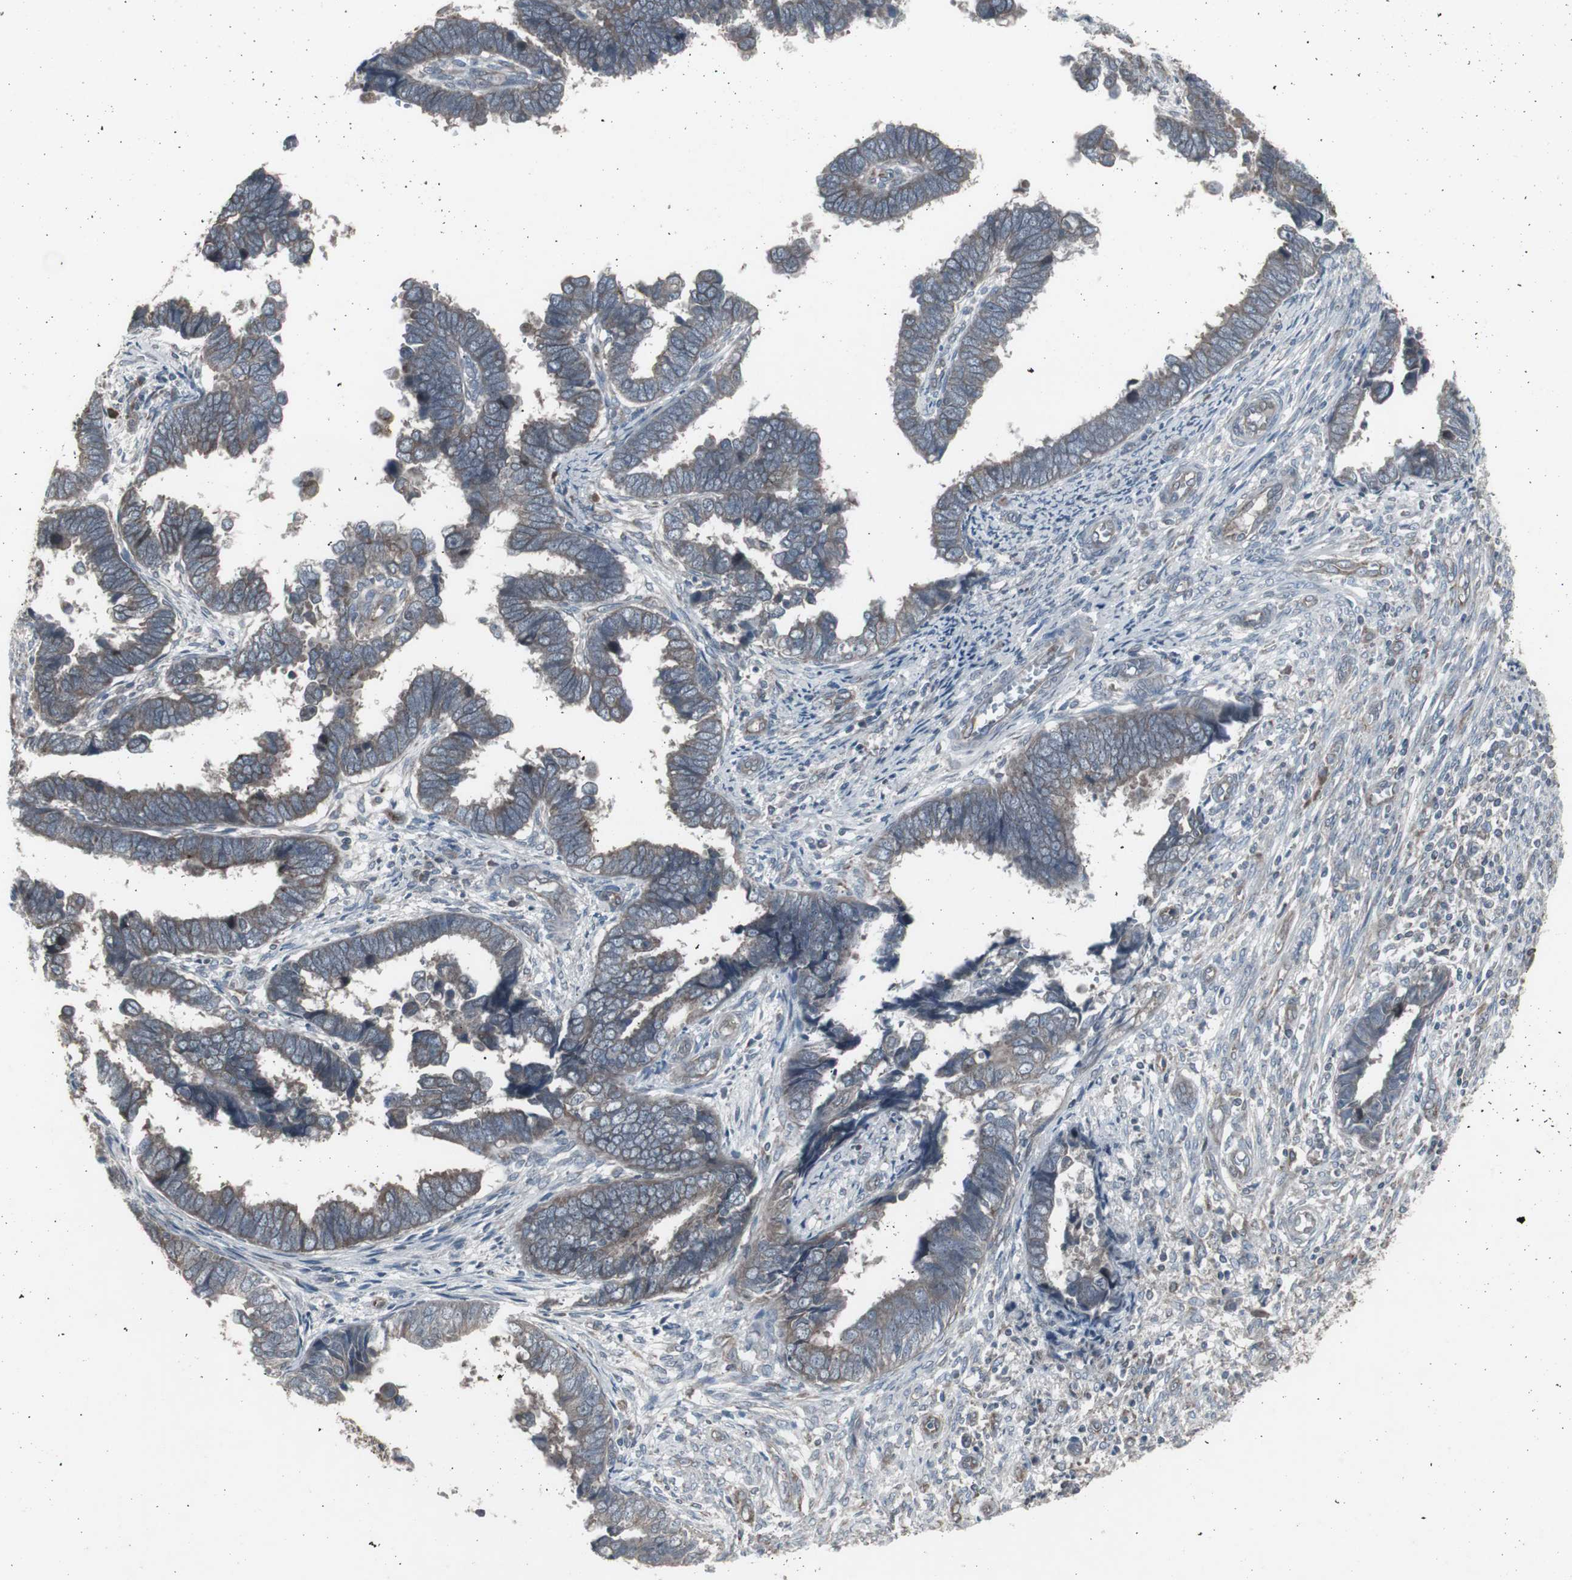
{"staining": {"intensity": "weak", "quantity": "25%-75%", "location": "cytoplasmic/membranous"}, "tissue": "endometrial cancer", "cell_type": "Tumor cells", "image_type": "cancer", "snomed": [{"axis": "morphology", "description": "Adenocarcinoma, NOS"}, {"axis": "topography", "description": "Endometrium"}], "caption": "The immunohistochemical stain labels weak cytoplasmic/membranous staining in tumor cells of endometrial cancer (adenocarcinoma) tissue.", "gene": "SSTR2", "patient": {"sex": "female", "age": 75}}